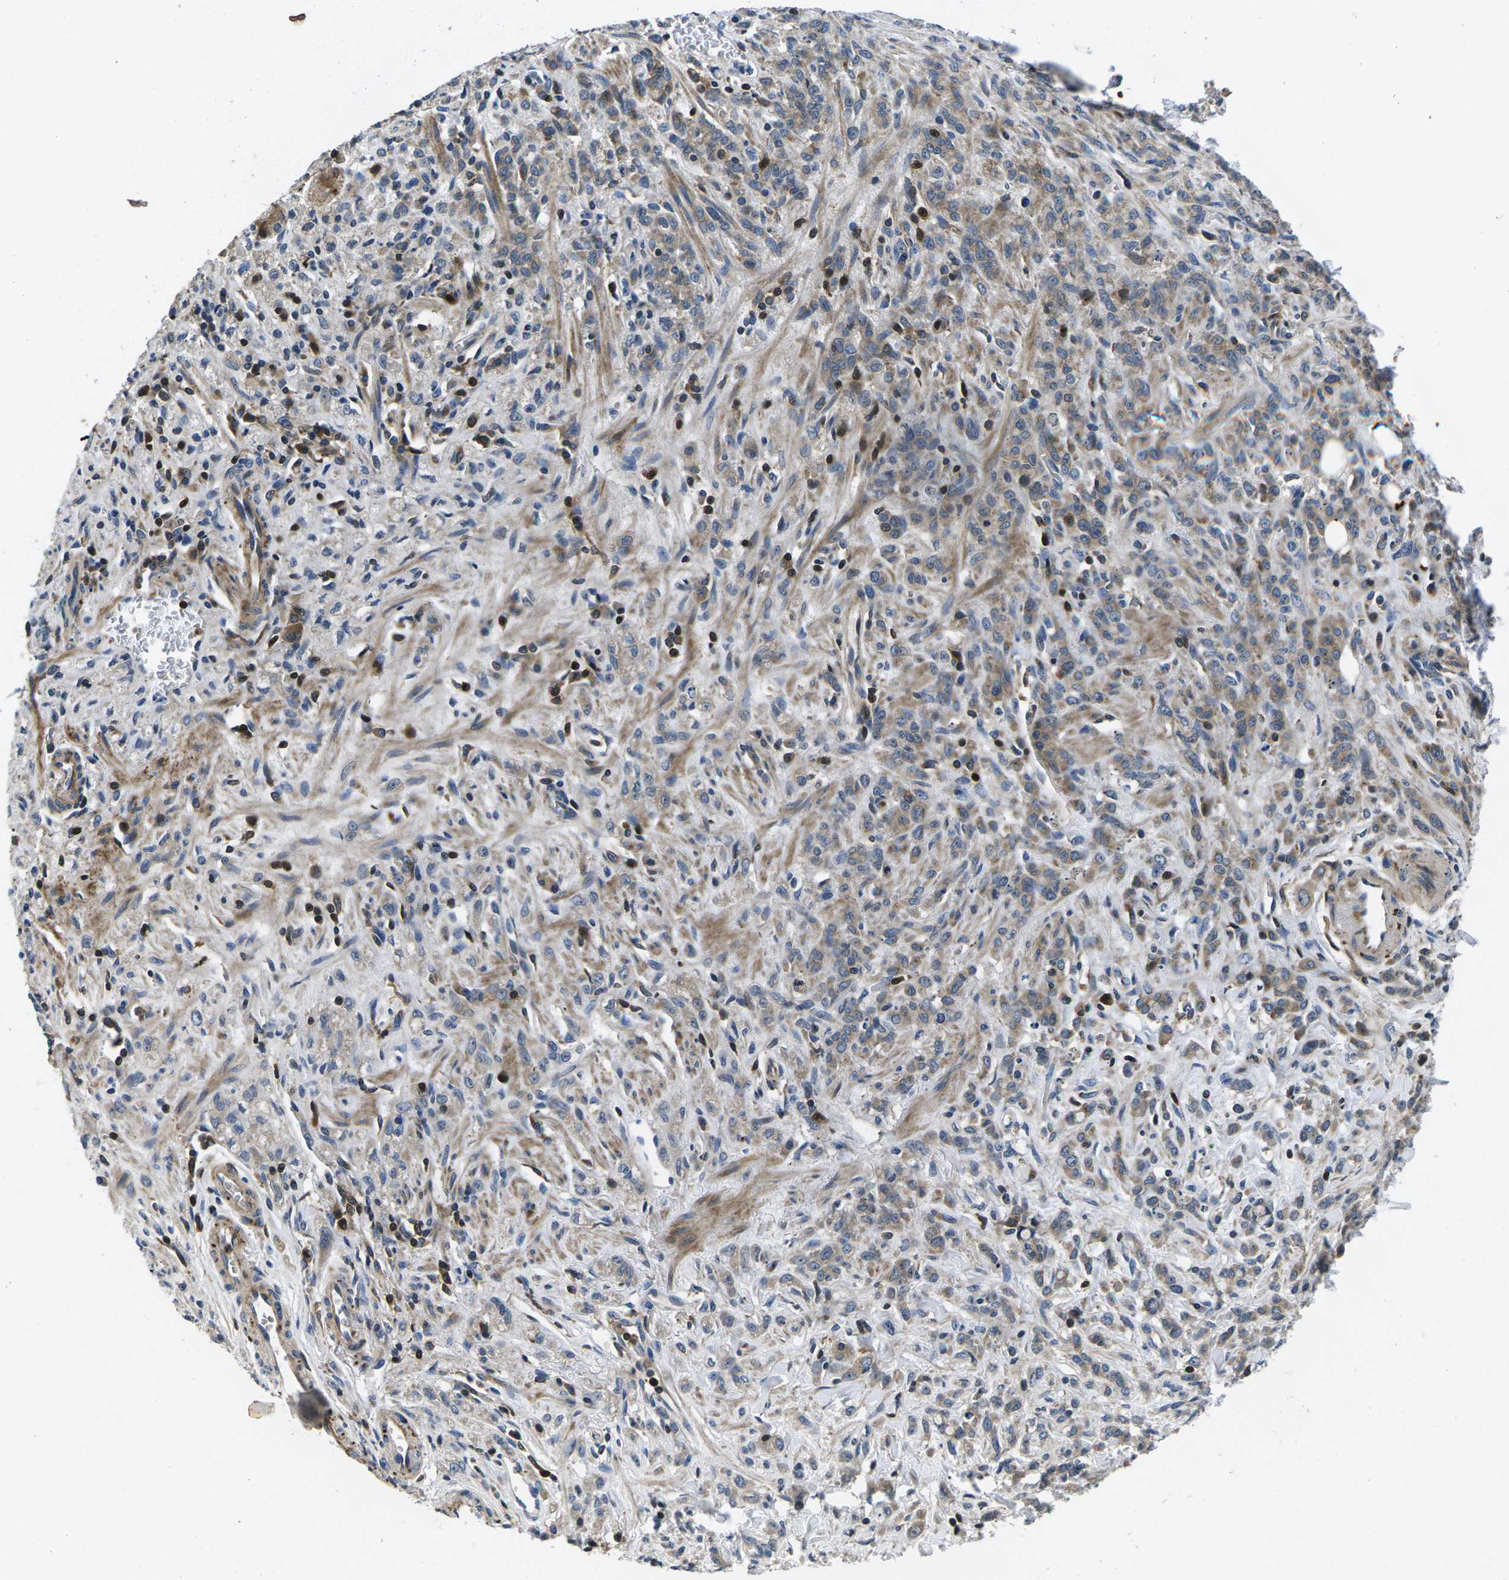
{"staining": {"intensity": "moderate", "quantity": ">75%", "location": "cytoplasmic/membranous"}, "tissue": "stomach cancer", "cell_type": "Tumor cells", "image_type": "cancer", "snomed": [{"axis": "morphology", "description": "Normal tissue, NOS"}, {"axis": "morphology", "description": "Adenocarcinoma, NOS"}, {"axis": "topography", "description": "Stomach"}], "caption": "A histopathology image of stomach adenocarcinoma stained for a protein displays moderate cytoplasmic/membranous brown staining in tumor cells.", "gene": "PLCE1", "patient": {"sex": "male", "age": 82}}